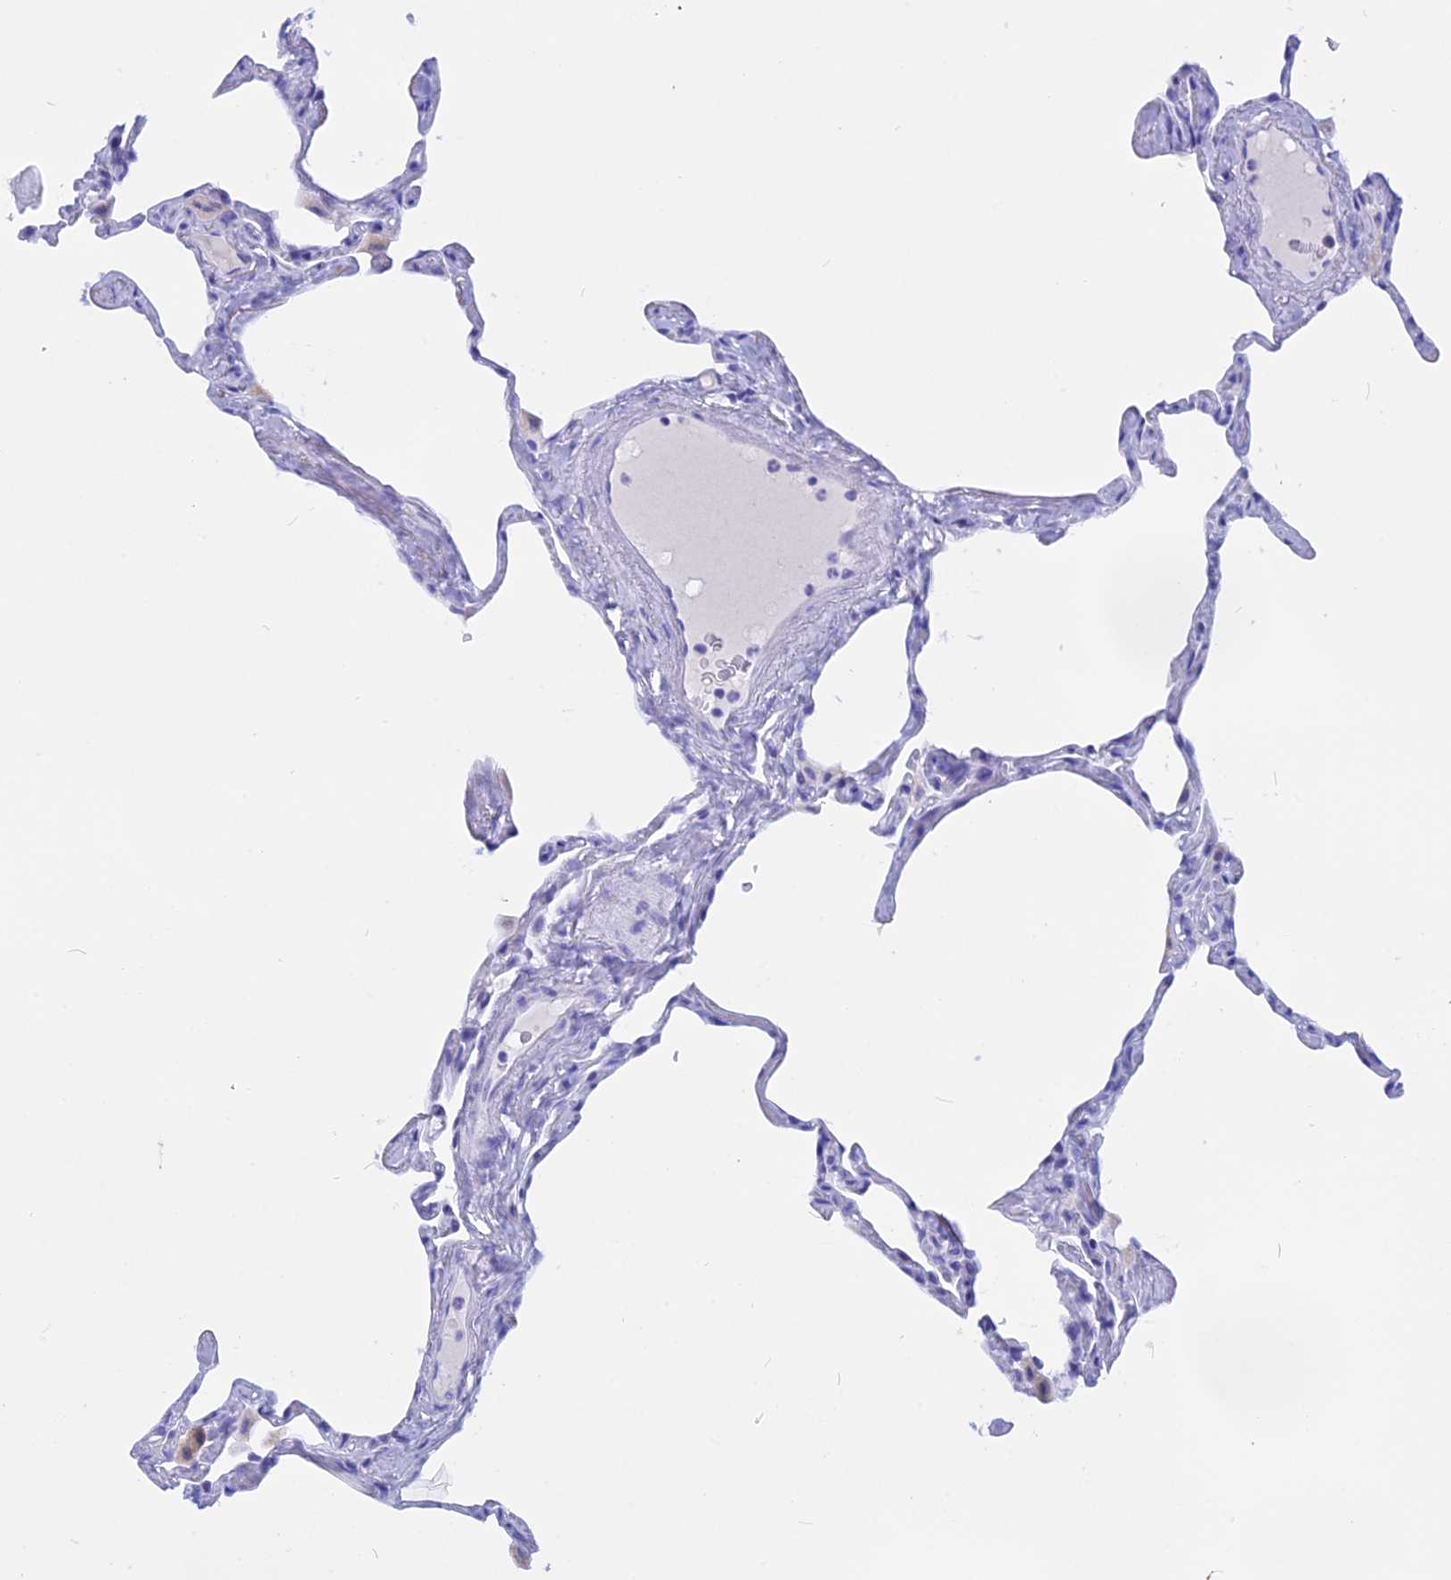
{"staining": {"intensity": "negative", "quantity": "none", "location": "none"}, "tissue": "lung", "cell_type": "Alveolar cells", "image_type": "normal", "snomed": [{"axis": "morphology", "description": "Normal tissue, NOS"}, {"axis": "topography", "description": "Lung"}], "caption": "This is a micrograph of immunohistochemistry (IHC) staining of unremarkable lung, which shows no expression in alveolar cells.", "gene": "ISCA1", "patient": {"sex": "male", "age": 65}}